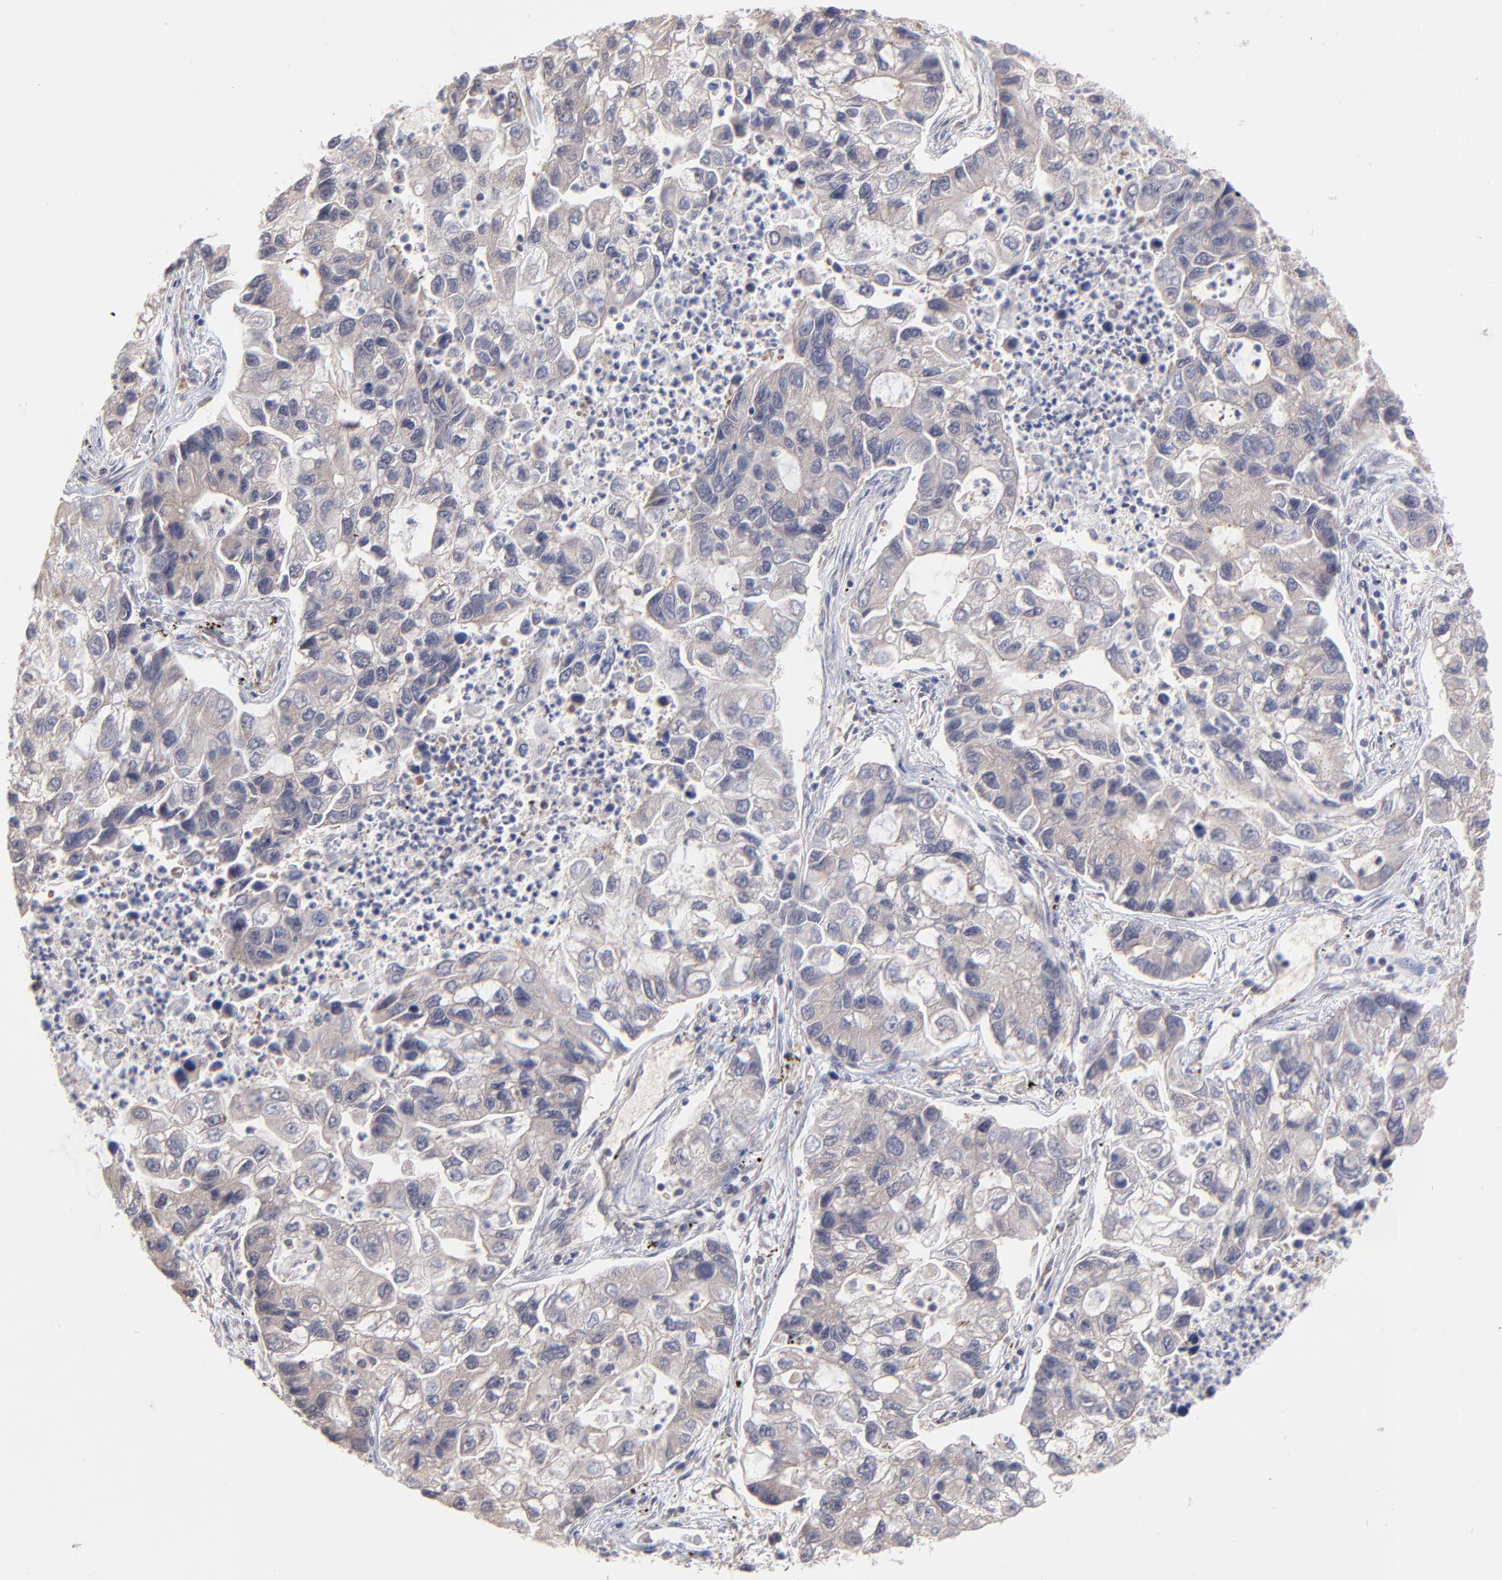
{"staining": {"intensity": "weak", "quantity": "<25%", "location": "cytoplasmic/membranous"}, "tissue": "lung cancer", "cell_type": "Tumor cells", "image_type": "cancer", "snomed": [{"axis": "morphology", "description": "Adenocarcinoma, NOS"}, {"axis": "topography", "description": "Lung"}], "caption": "DAB immunohistochemical staining of lung cancer (adenocarcinoma) shows no significant staining in tumor cells.", "gene": "UBE2E3", "patient": {"sex": "female", "age": 51}}